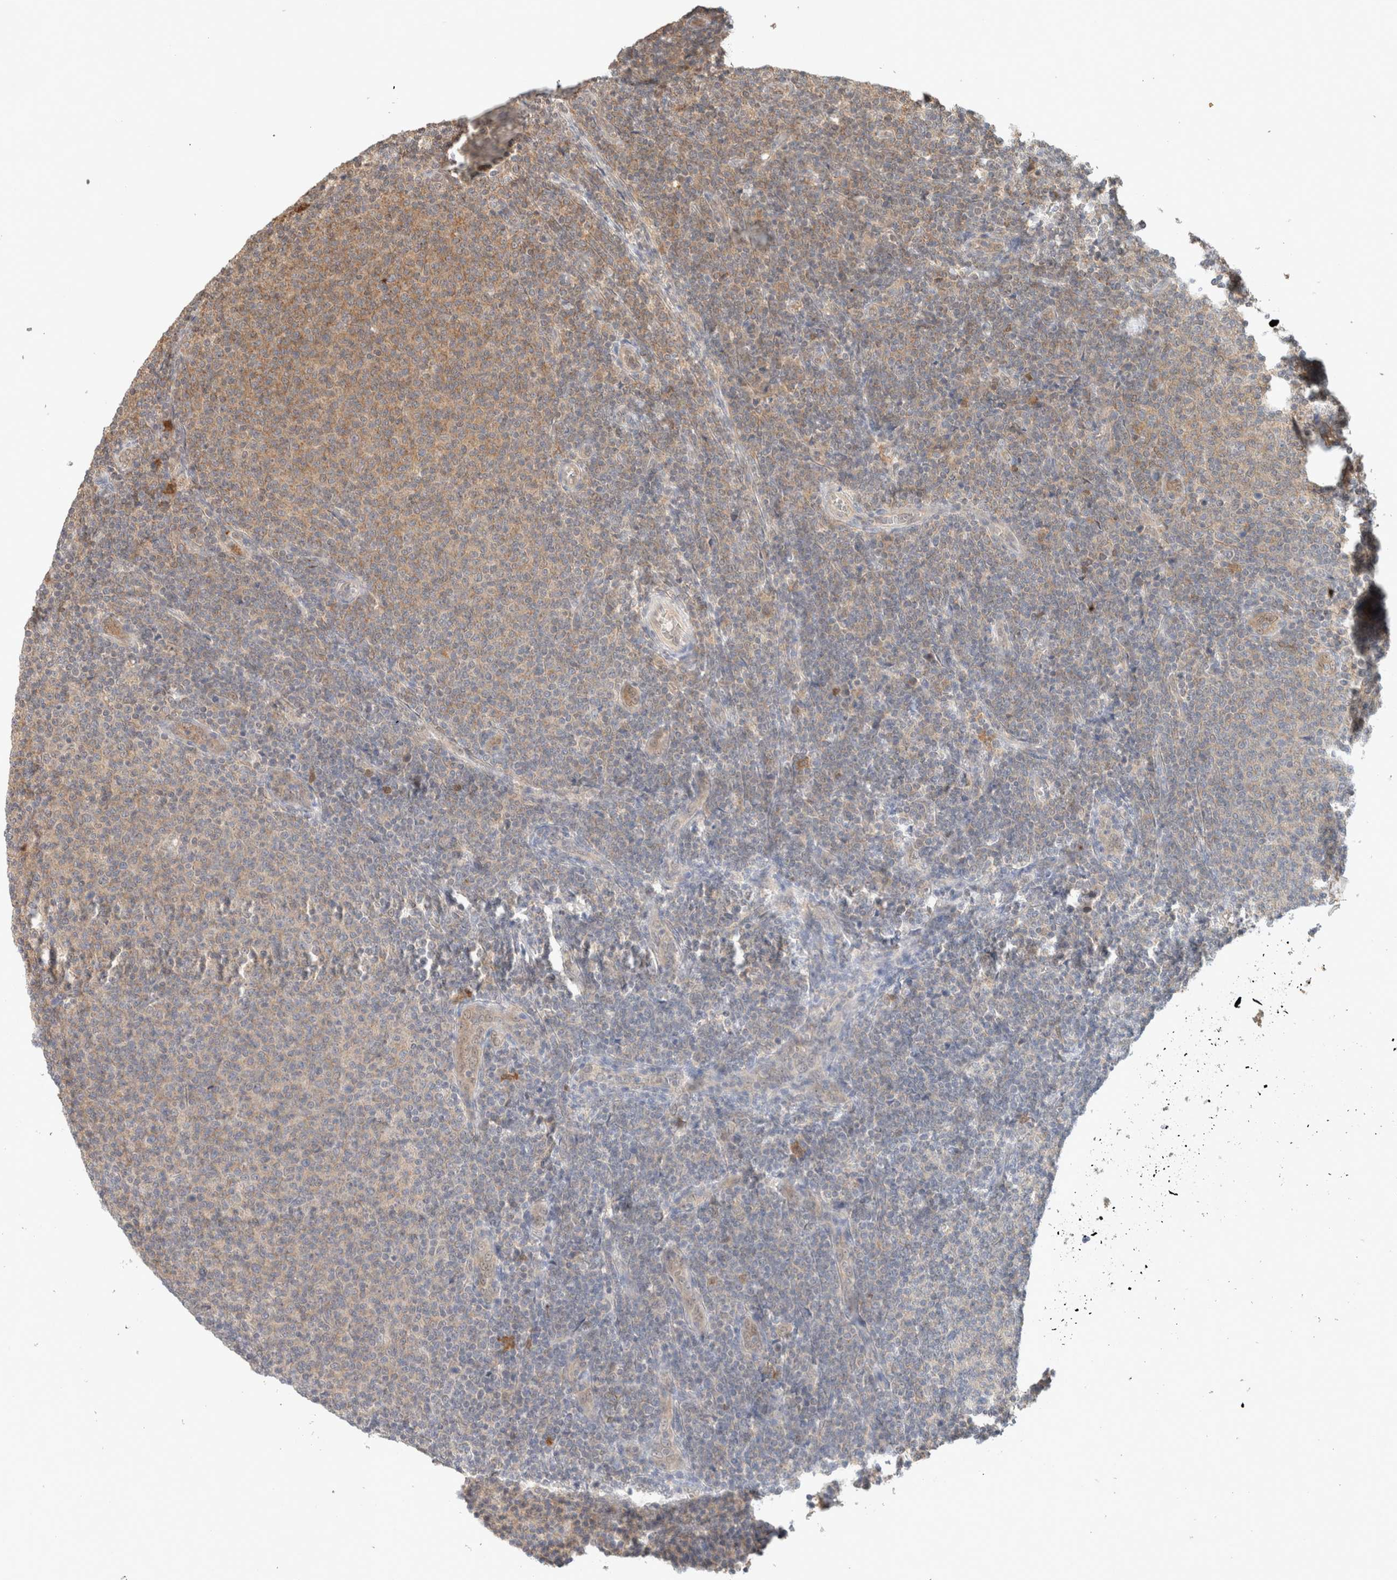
{"staining": {"intensity": "moderate", "quantity": "25%-75%", "location": "cytoplasmic/membranous"}, "tissue": "lymphoma", "cell_type": "Tumor cells", "image_type": "cancer", "snomed": [{"axis": "morphology", "description": "Malignant lymphoma, non-Hodgkin's type, Low grade"}, {"axis": "topography", "description": "Lymph node"}], "caption": "This is a photomicrograph of immunohistochemistry (IHC) staining of low-grade malignant lymphoma, non-Hodgkin's type, which shows moderate expression in the cytoplasmic/membranous of tumor cells.", "gene": "CA13", "patient": {"sex": "male", "age": 66}}